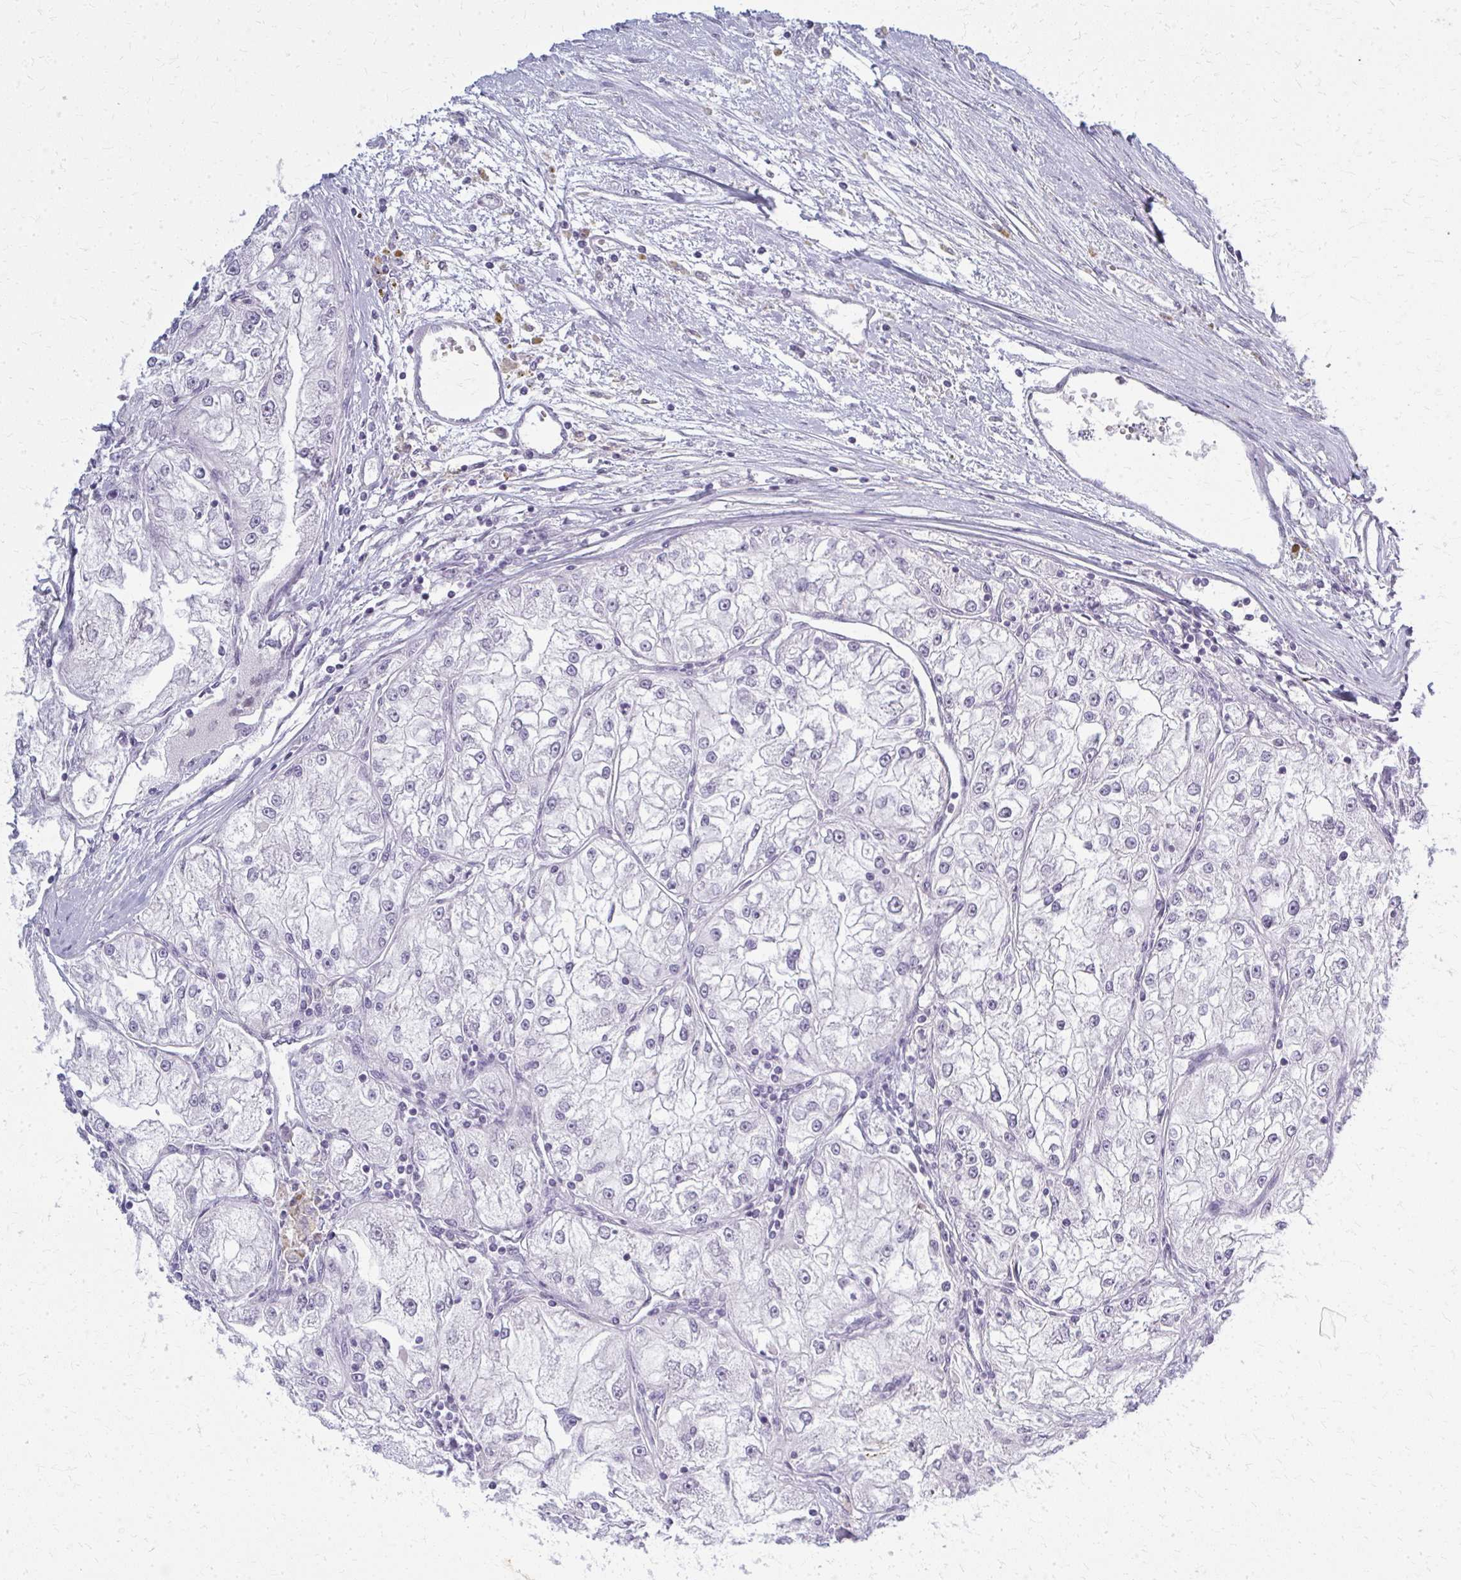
{"staining": {"intensity": "negative", "quantity": "none", "location": "none"}, "tissue": "renal cancer", "cell_type": "Tumor cells", "image_type": "cancer", "snomed": [{"axis": "morphology", "description": "Adenocarcinoma, NOS"}, {"axis": "topography", "description": "Kidney"}], "caption": "Photomicrograph shows no significant protein expression in tumor cells of renal adenocarcinoma. The staining is performed using DAB brown chromogen with nuclei counter-stained in using hematoxylin.", "gene": "CASQ2", "patient": {"sex": "female", "age": 72}}